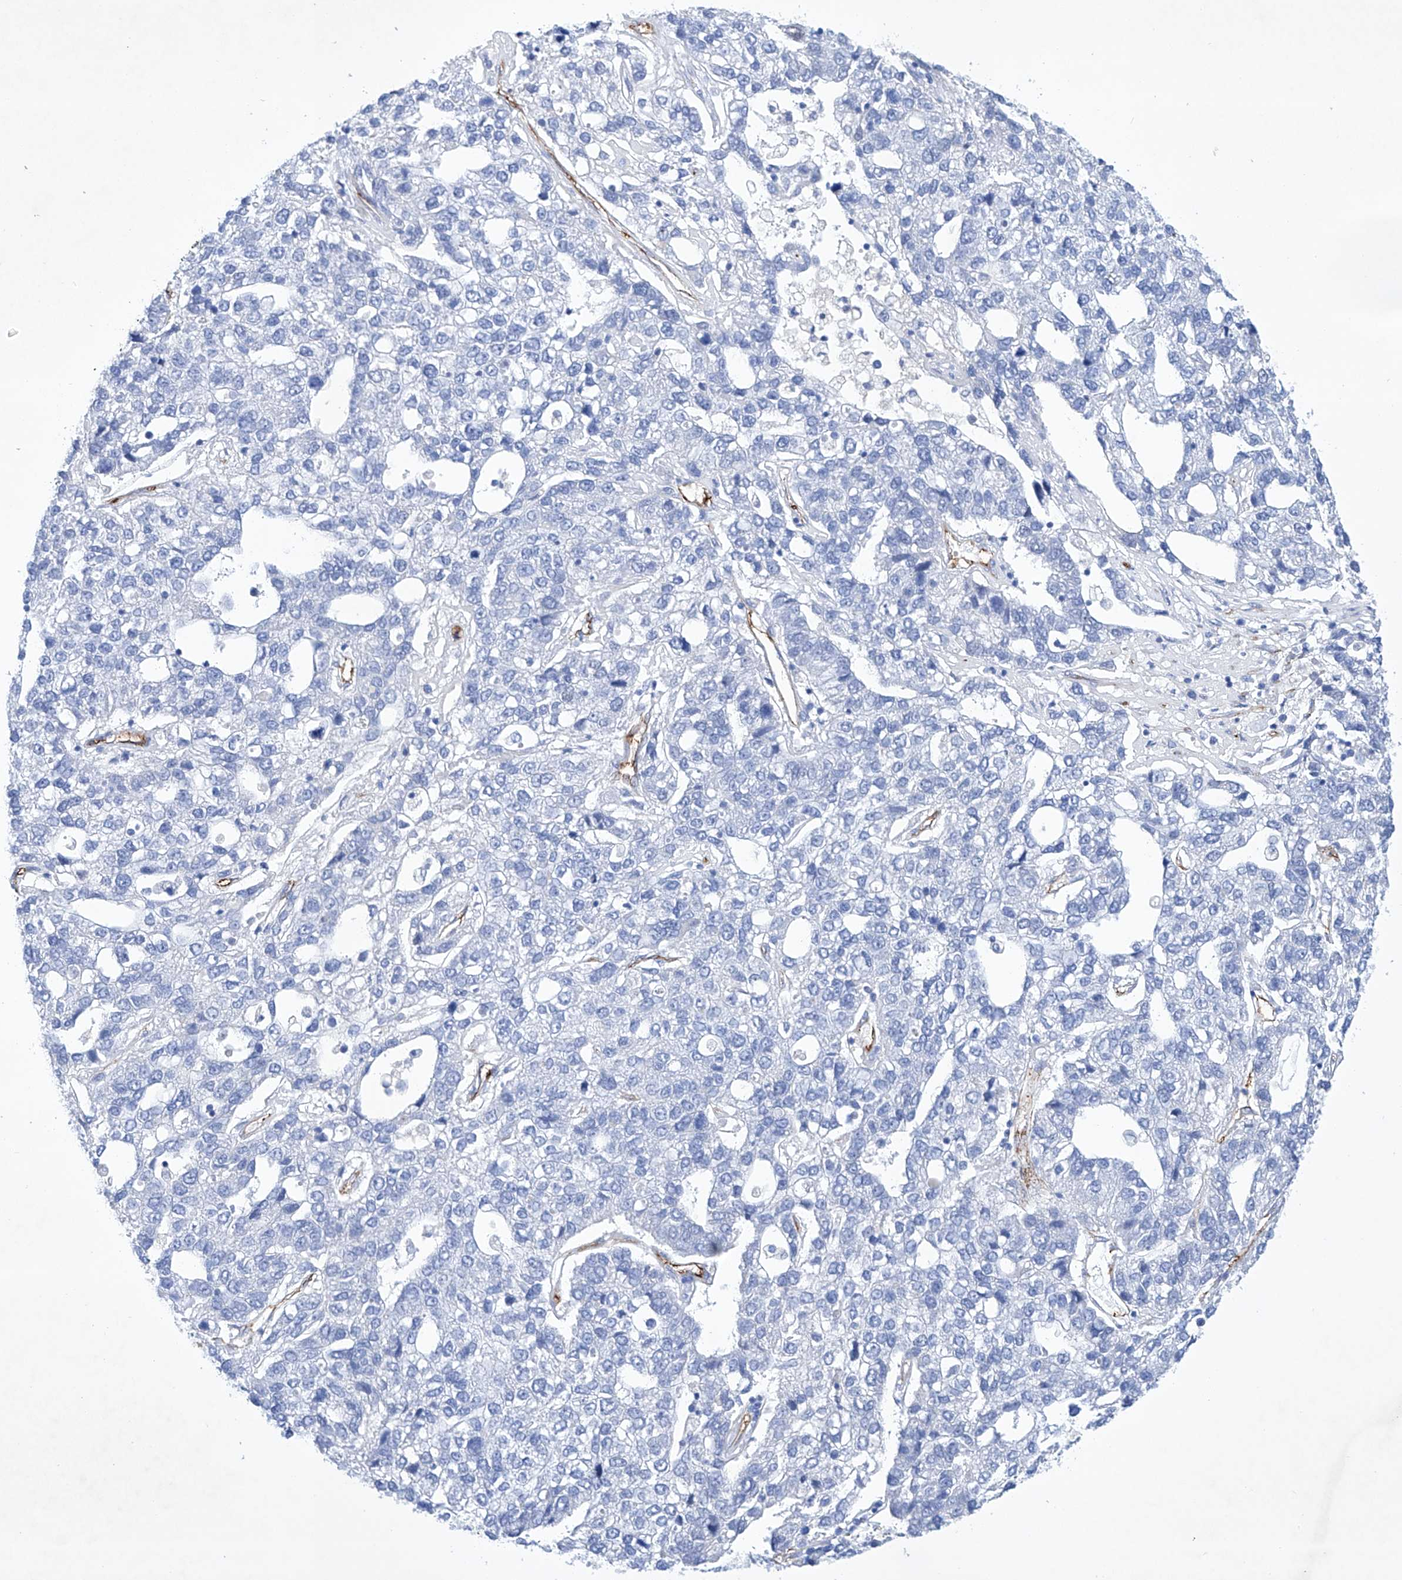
{"staining": {"intensity": "negative", "quantity": "none", "location": "none"}, "tissue": "pancreatic cancer", "cell_type": "Tumor cells", "image_type": "cancer", "snomed": [{"axis": "morphology", "description": "Adenocarcinoma, NOS"}, {"axis": "topography", "description": "Pancreas"}], "caption": "A photomicrograph of human adenocarcinoma (pancreatic) is negative for staining in tumor cells.", "gene": "ETV7", "patient": {"sex": "female", "age": 61}}